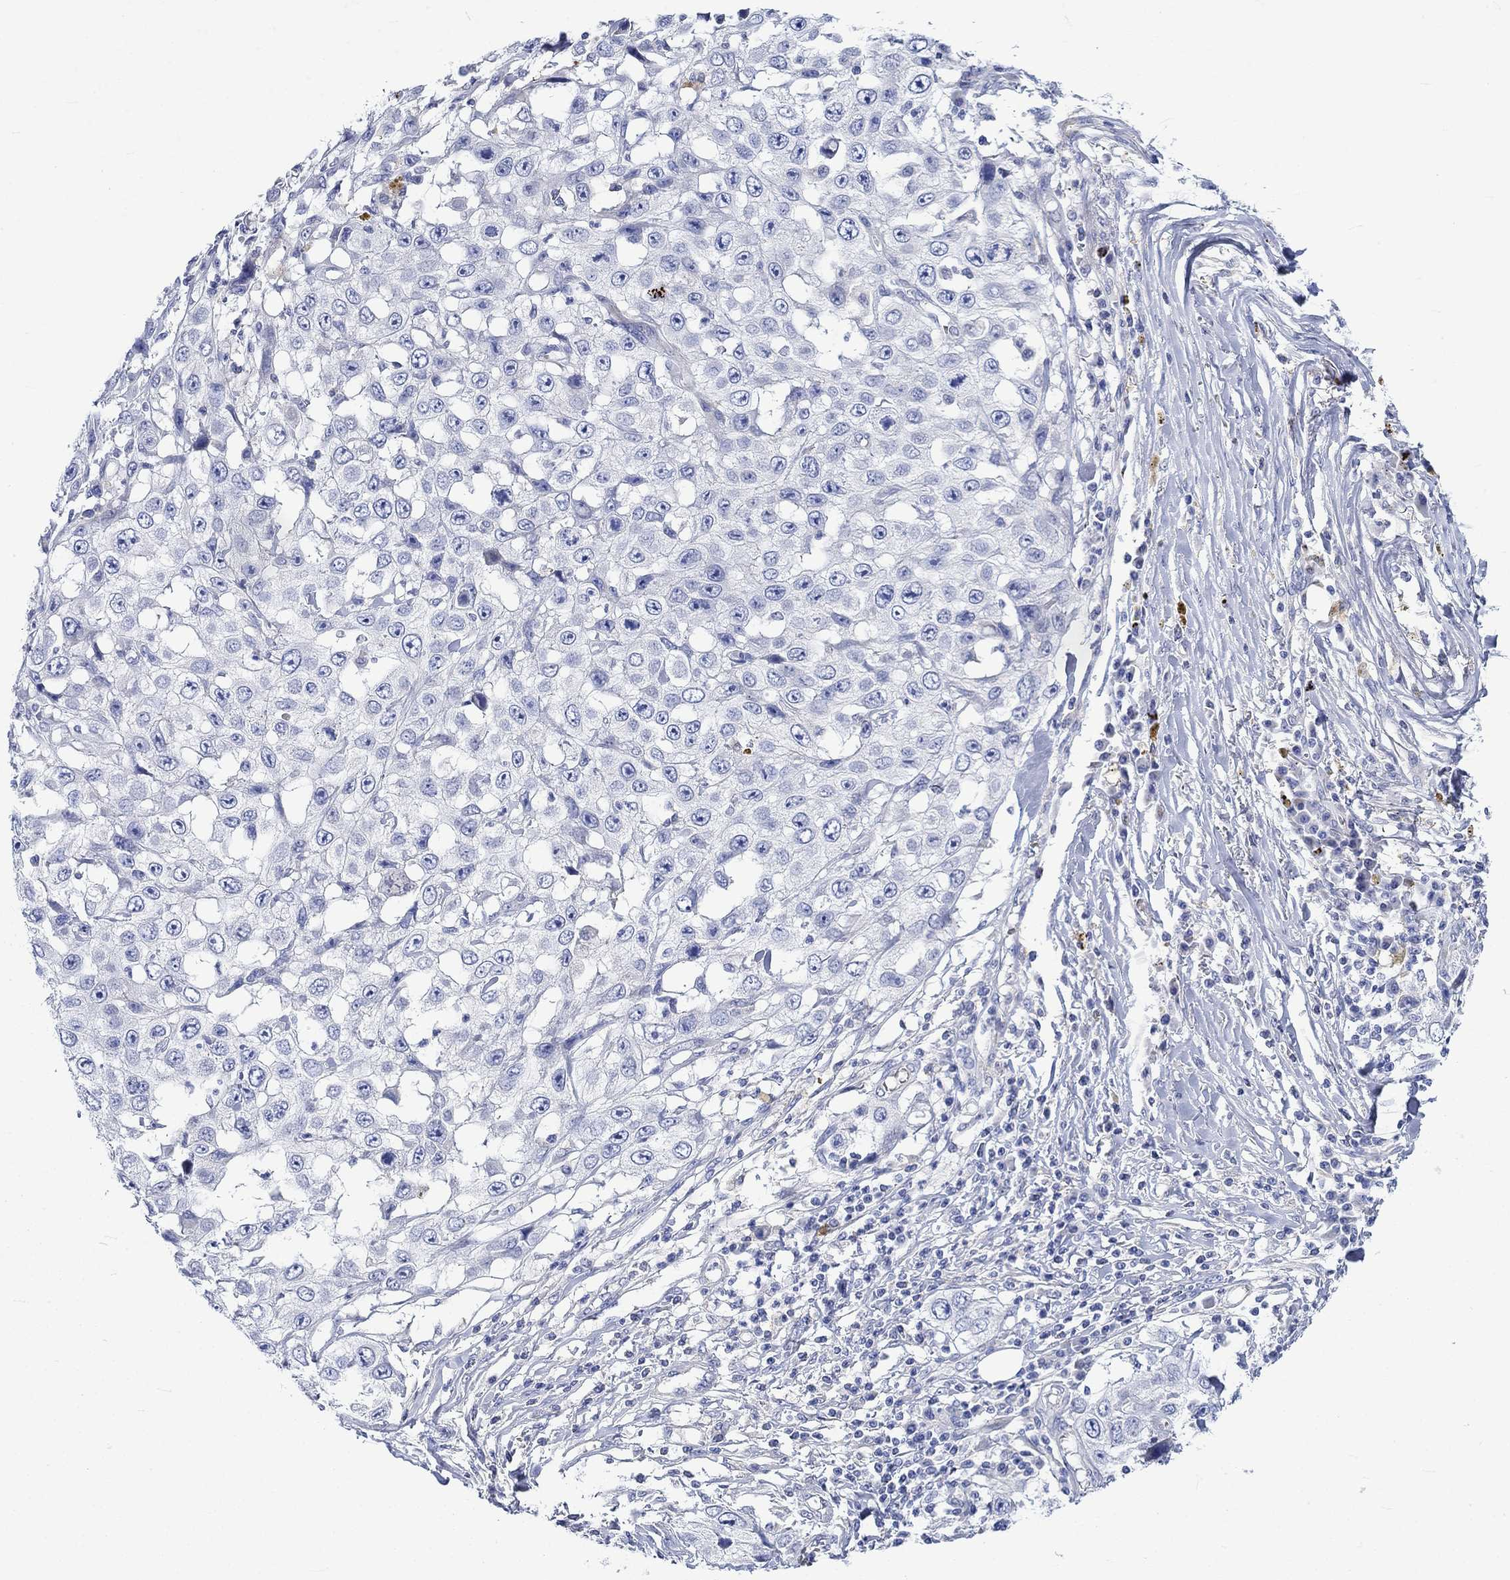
{"staining": {"intensity": "negative", "quantity": "none", "location": "none"}, "tissue": "skin cancer", "cell_type": "Tumor cells", "image_type": "cancer", "snomed": [{"axis": "morphology", "description": "Squamous cell carcinoma, NOS"}, {"axis": "topography", "description": "Skin"}], "caption": "Immunohistochemistry photomicrograph of neoplastic tissue: human skin cancer stained with DAB exhibits no significant protein staining in tumor cells.", "gene": "NRIP3", "patient": {"sex": "male", "age": 82}}